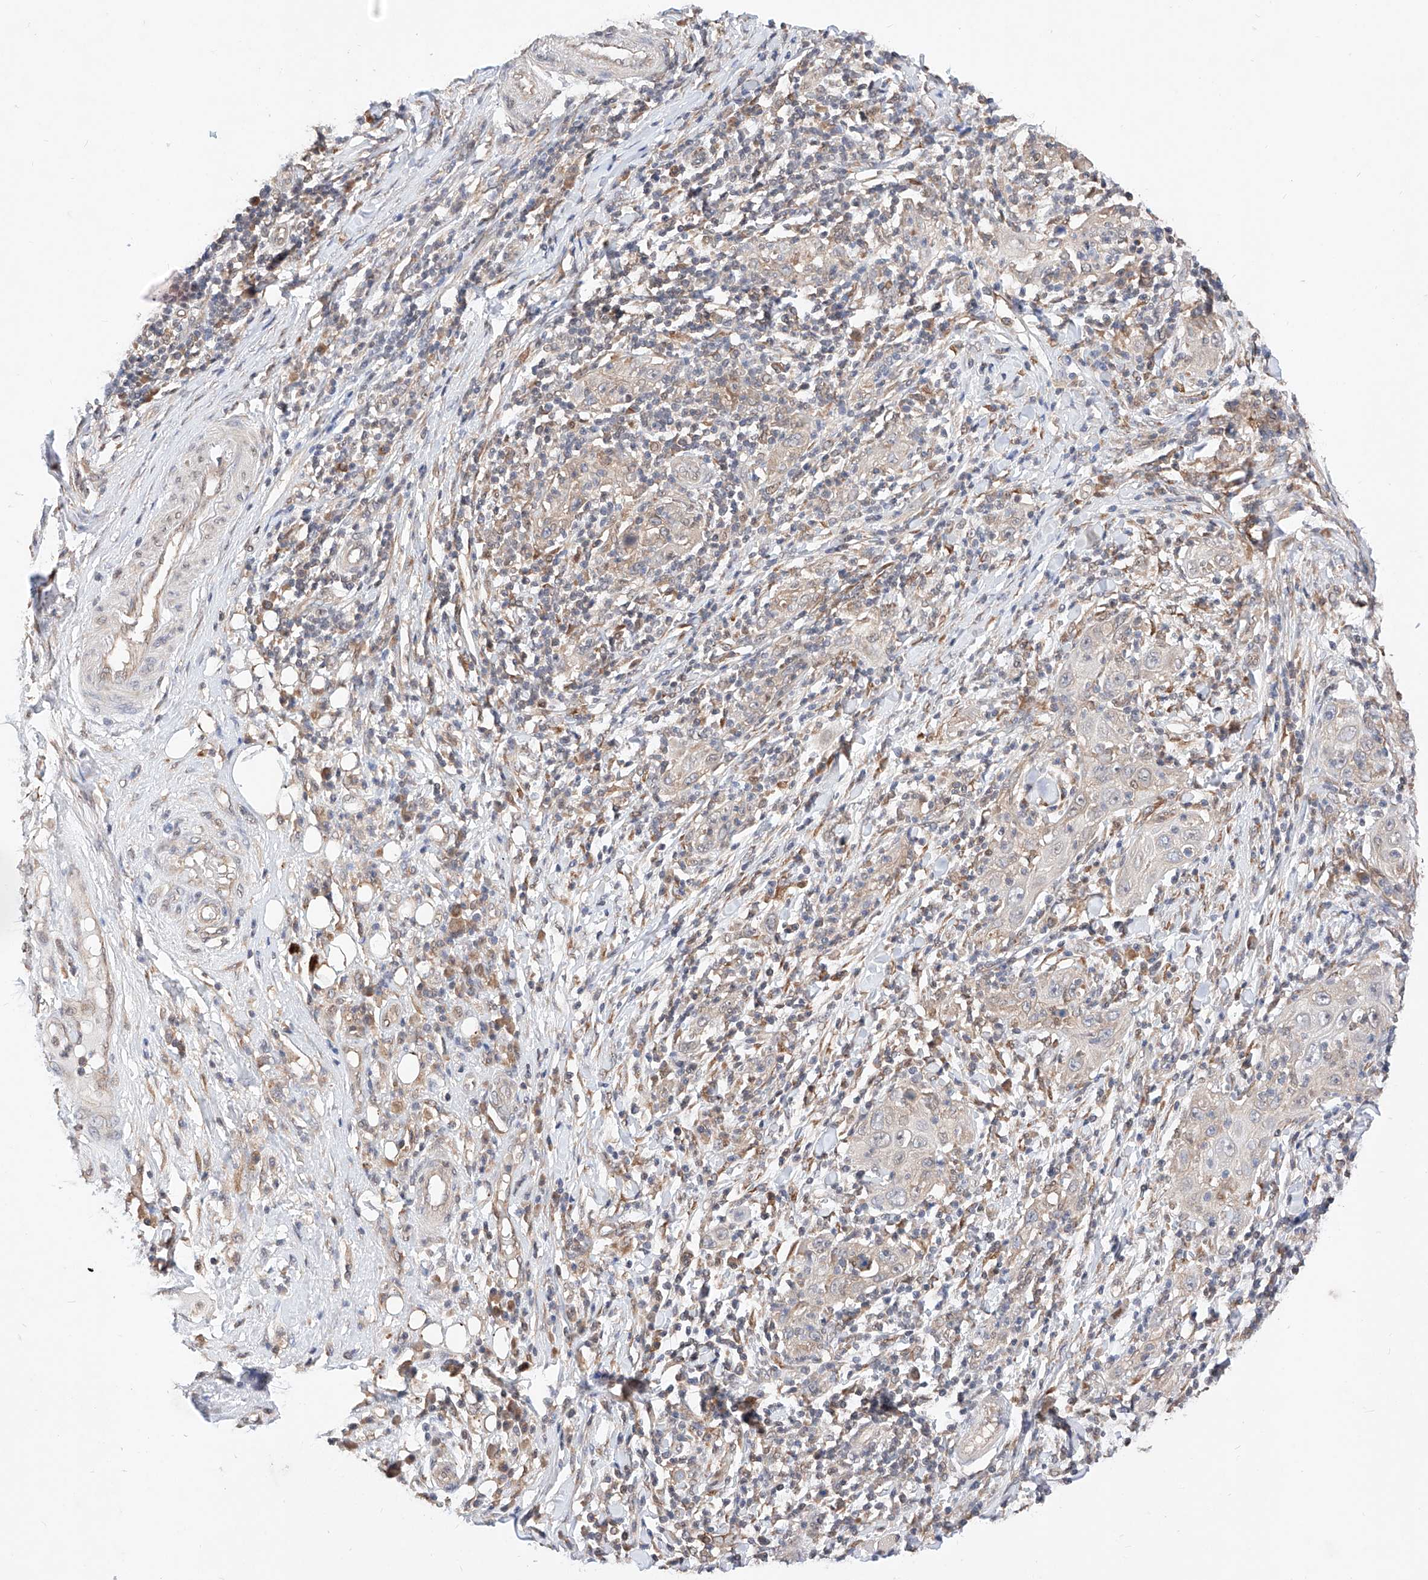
{"staining": {"intensity": "negative", "quantity": "none", "location": "none"}, "tissue": "skin cancer", "cell_type": "Tumor cells", "image_type": "cancer", "snomed": [{"axis": "morphology", "description": "Squamous cell carcinoma, NOS"}, {"axis": "topography", "description": "Skin"}], "caption": "Histopathology image shows no protein staining in tumor cells of skin squamous cell carcinoma tissue.", "gene": "ZSCAN4", "patient": {"sex": "female", "age": 88}}